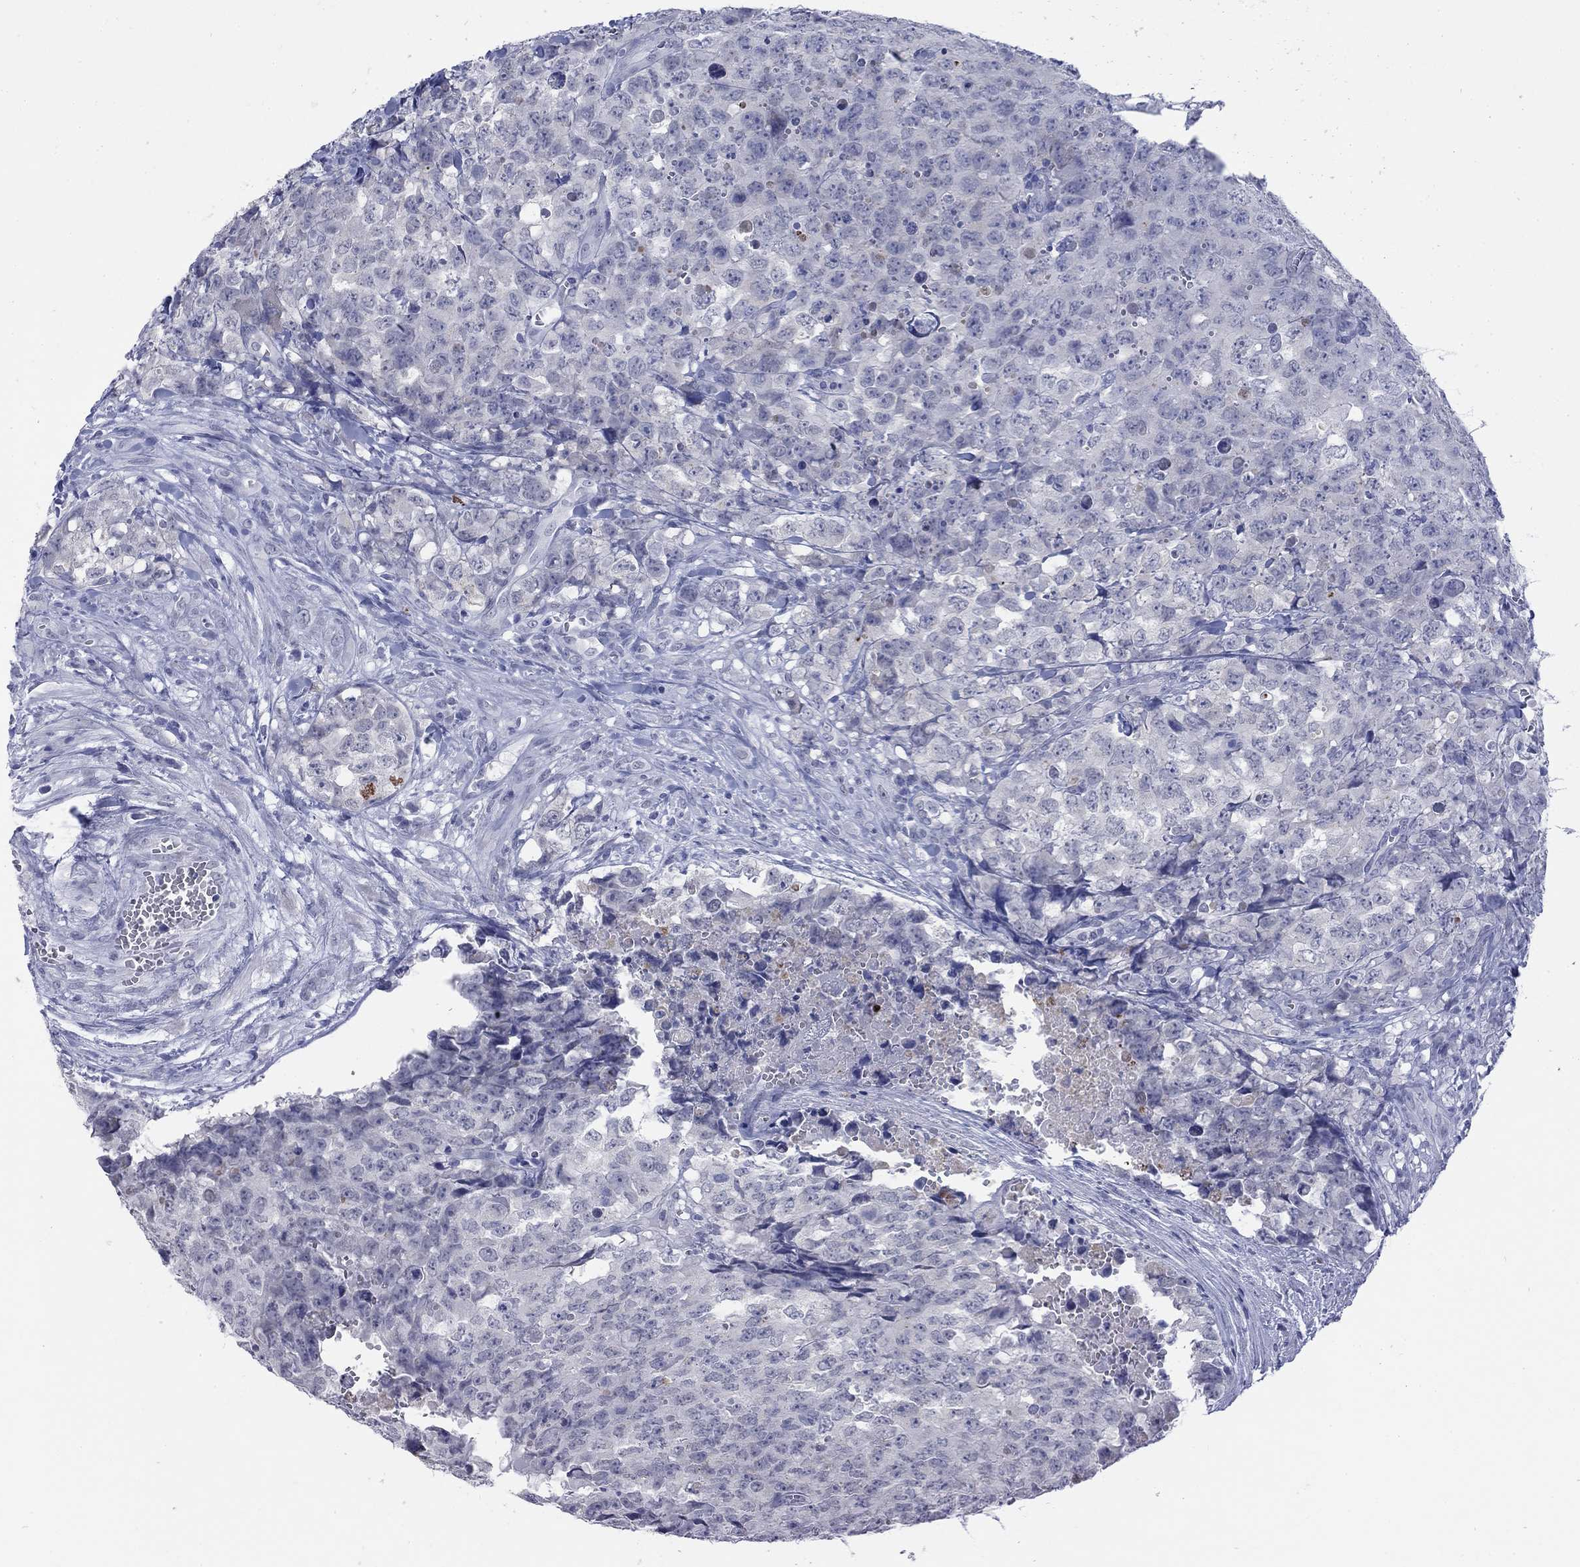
{"staining": {"intensity": "negative", "quantity": "none", "location": "none"}, "tissue": "testis cancer", "cell_type": "Tumor cells", "image_type": "cancer", "snomed": [{"axis": "morphology", "description": "Carcinoma, Embryonal, NOS"}, {"axis": "topography", "description": "Testis"}], "caption": "Protein analysis of testis embryonal carcinoma demonstrates no significant staining in tumor cells. Brightfield microscopy of IHC stained with DAB (3,3'-diaminobenzidine) (brown) and hematoxylin (blue), captured at high magnification.", "gene": "ECEL1", "patient": {"sex": "male", "age": 23}}